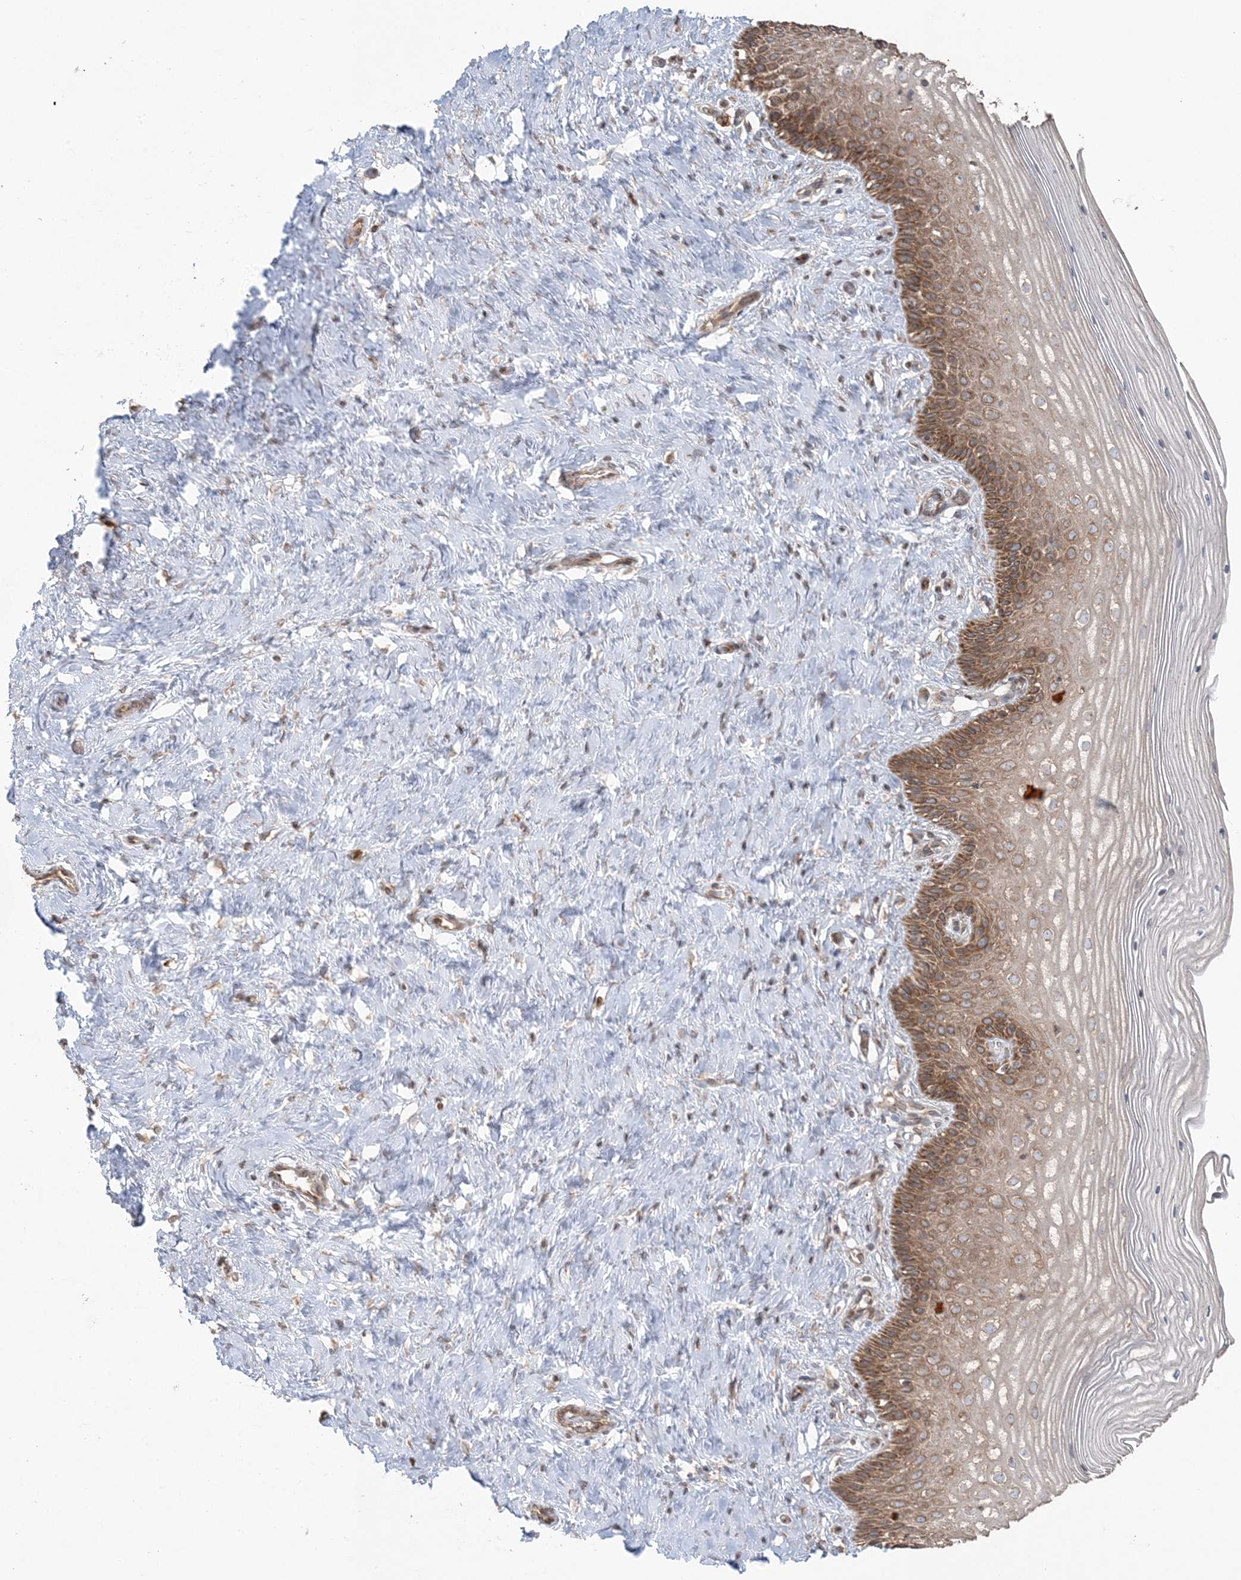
{"staining": {"intensity": "strong", "quantity": ">75%", "location": "cytoplasmic/membranous"}, "tissue": "cervix", "cell_type": "Glandular cells", "image_type": "normal", "snomed": [{"axis": "morphology", "description": "Normal tissue, NOS"}, {"axis": "topography", "description": "Cervix"}], "caption": "Cervix stained for a protein shows strong cytoplasmic/membranous positivity in glandular cells. (Brightfield microscopy of DAB IHC at high magnification).", "gene": "UBXN4", "patient": {"sex": "female", "age": 33}}